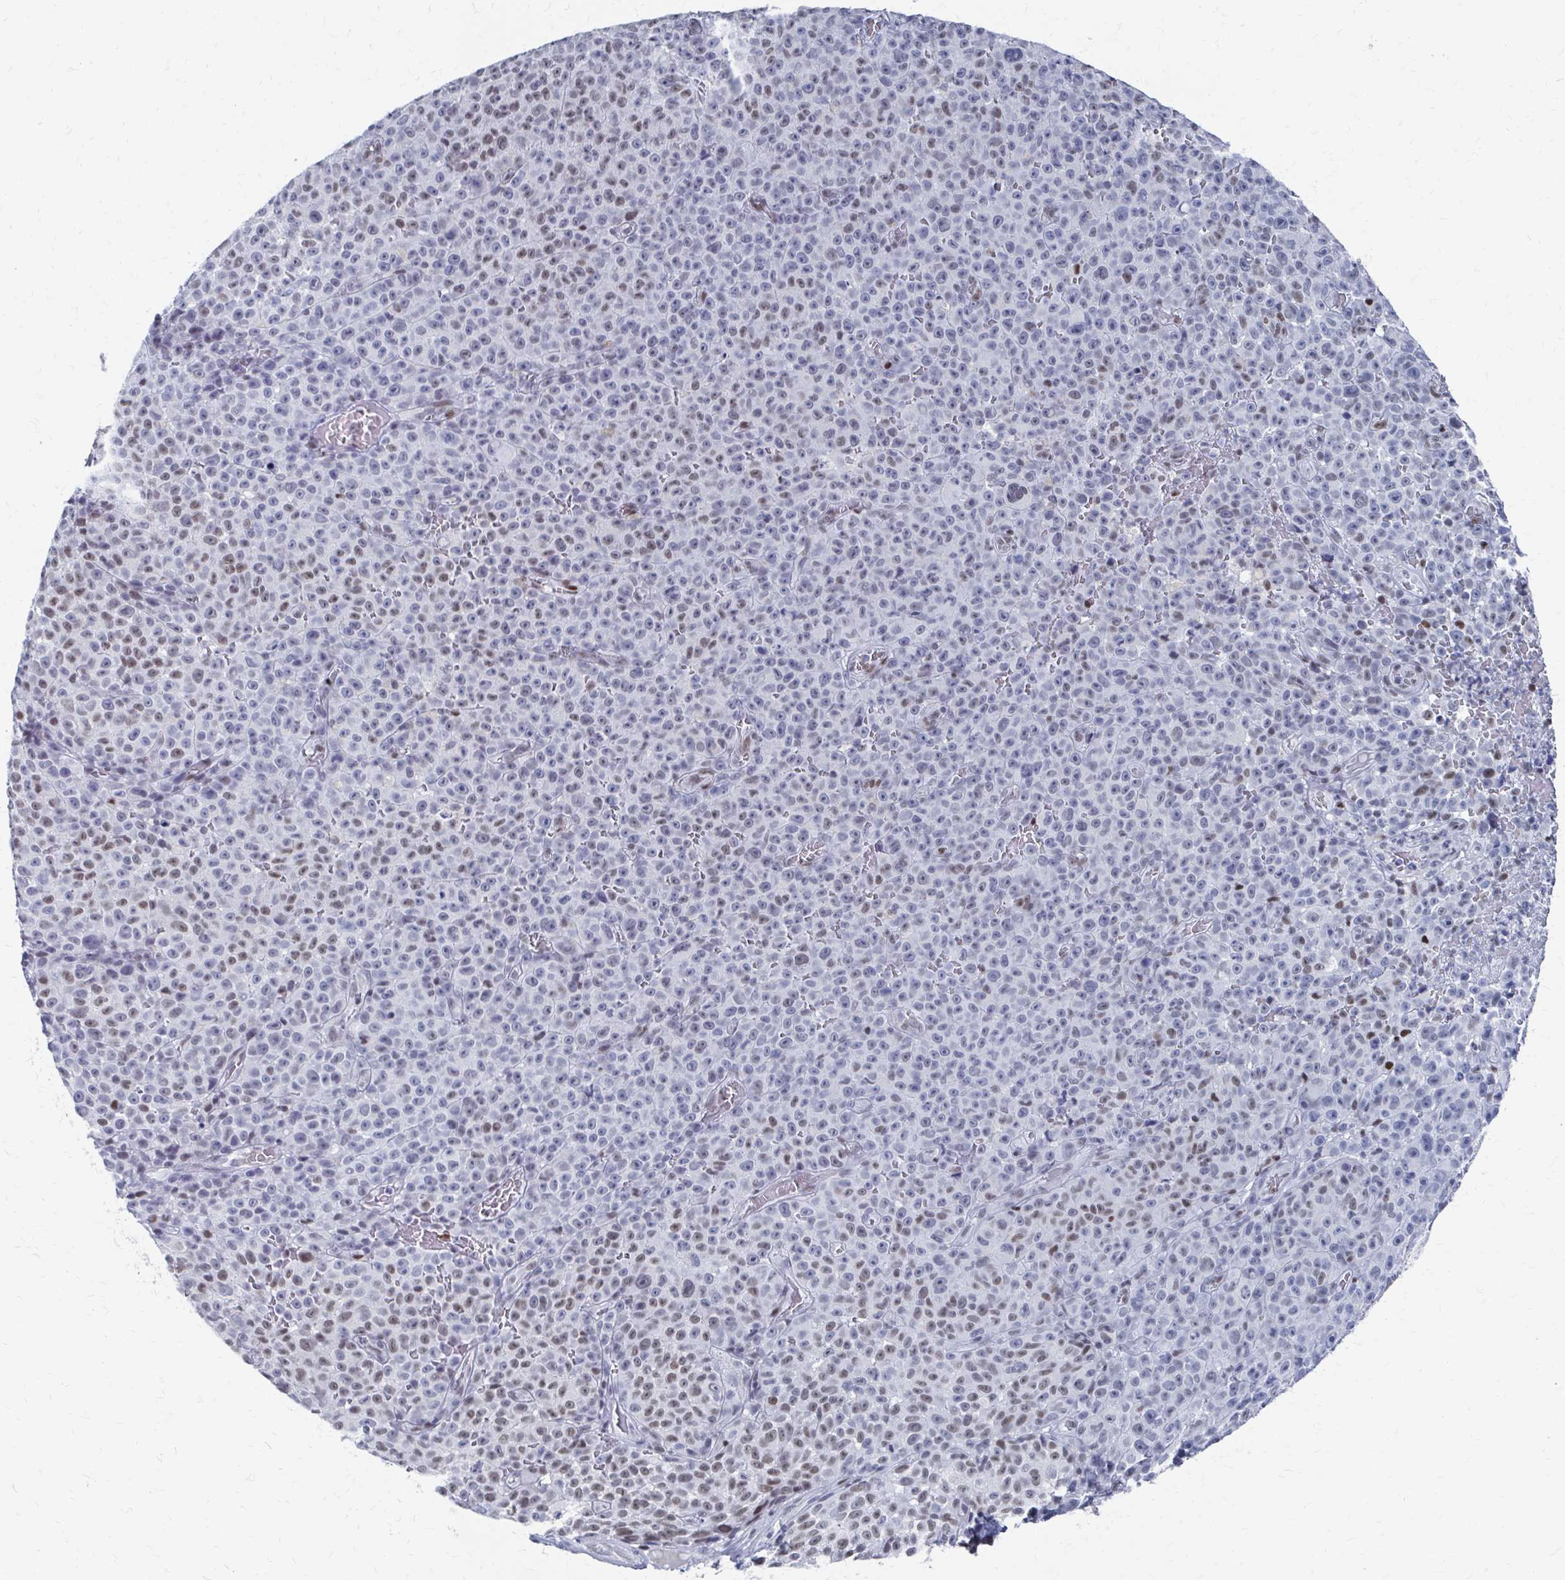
{"staining": {"intensity": "weak", "quantity": "<25%", "location": "nuclear"}, "tissue": "melanoma", "cell_type": "Tumor cells", "image_type": "cancer", "snomed": [{"axis": "morphology", "description": "Malignant melanoma, NOS"}, {"axis": "topography", "description": "Skin"}], "caption": "Tumor cells show no significant protein positivity in melanoma. The staining is performed using DAB (3,3'-diaminobenzidine) brown chromogen with nuclei counter-stained in using hematoxylin.", "gene": "CDIN1", "patient": {"sex": "female", "age": 82}}